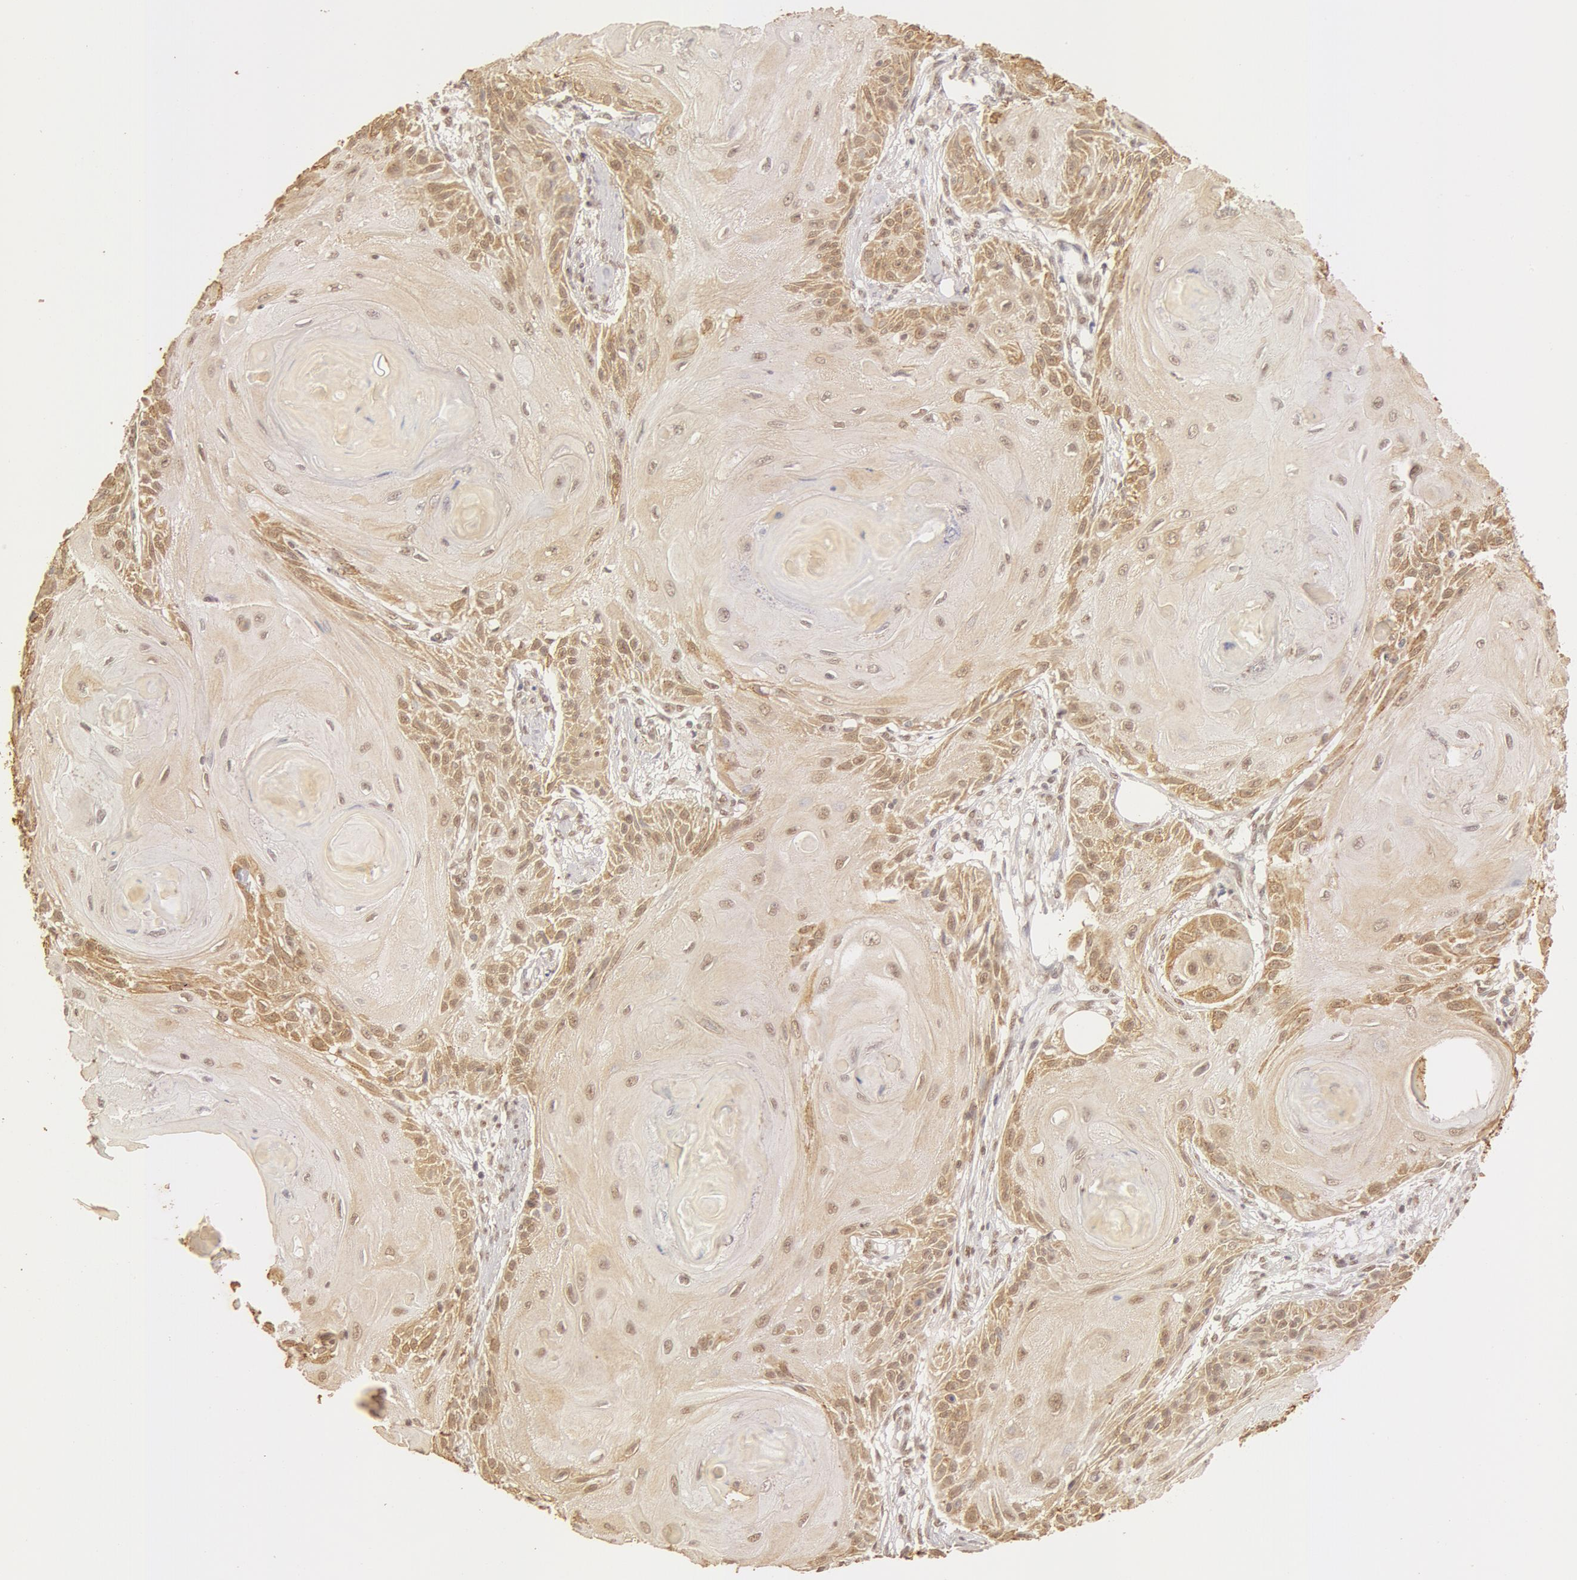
{"staining": {"intensity": "moderate", "quantity": ">75%", "location": "cytoplasmic/membranous,nuclear"}, "tissue": "skin cancer", "cell_type": "Tumor cells", "image_type": "cancer", "snomed": [{"axis": "morphology", "description": "Squamous cell carcinoma, NOS"}, {"axis": "topography", "description": "Skin"}], "caption": "IHC image of human skin cancer (squamous cell carcinoma) stained for a protein (brown), which demonstrates medium levels of moderate cytoplasmic/membranous and nuclear staining in approximately >75% of tumor cells.", "gene": "SNRNP70", "patient": {"sex": "female", "age": 88}}